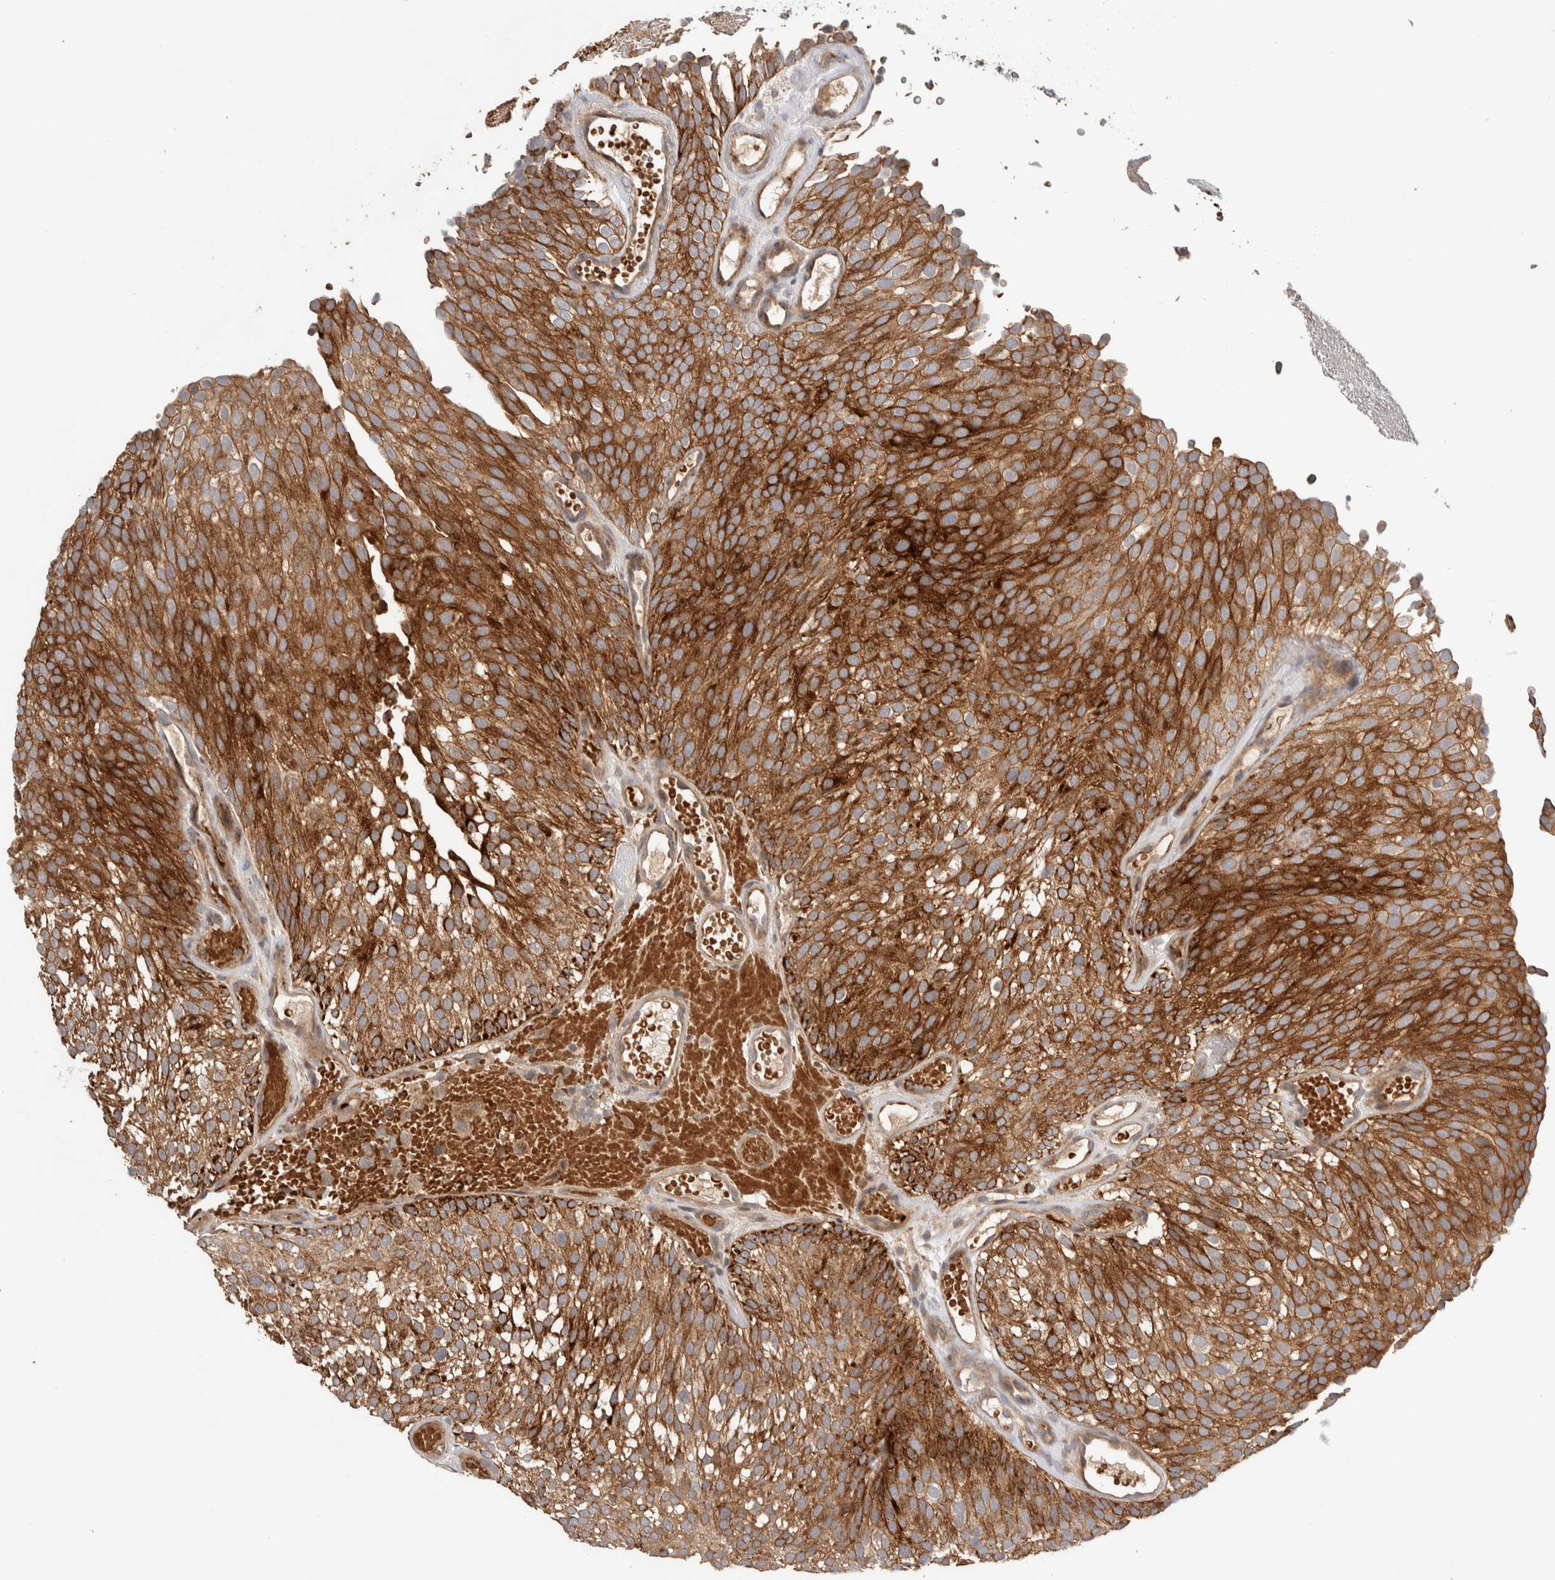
{"staining": {"intensity": "strong", "quantity": ">75%", "location": "cytoplasmic/membranous"}, "tissue": "urothelial cancer", "cell_type": "Tumor cells", "image_type": "cancer", "snomed": [{"axis": "morphology", "description": "Urothelial carcinoma, Low grade"}, {"axis": "topography", "description": "Urinary bladder"}], "caption": "Brown immunohistochemical staining in low-grade urothelial carcinoma reveals strong cytoplasmic/membranous expression in approximately >75% of tumor cells.", "gene": "CASK", "patient": {"sex": "male", "age": 78}}